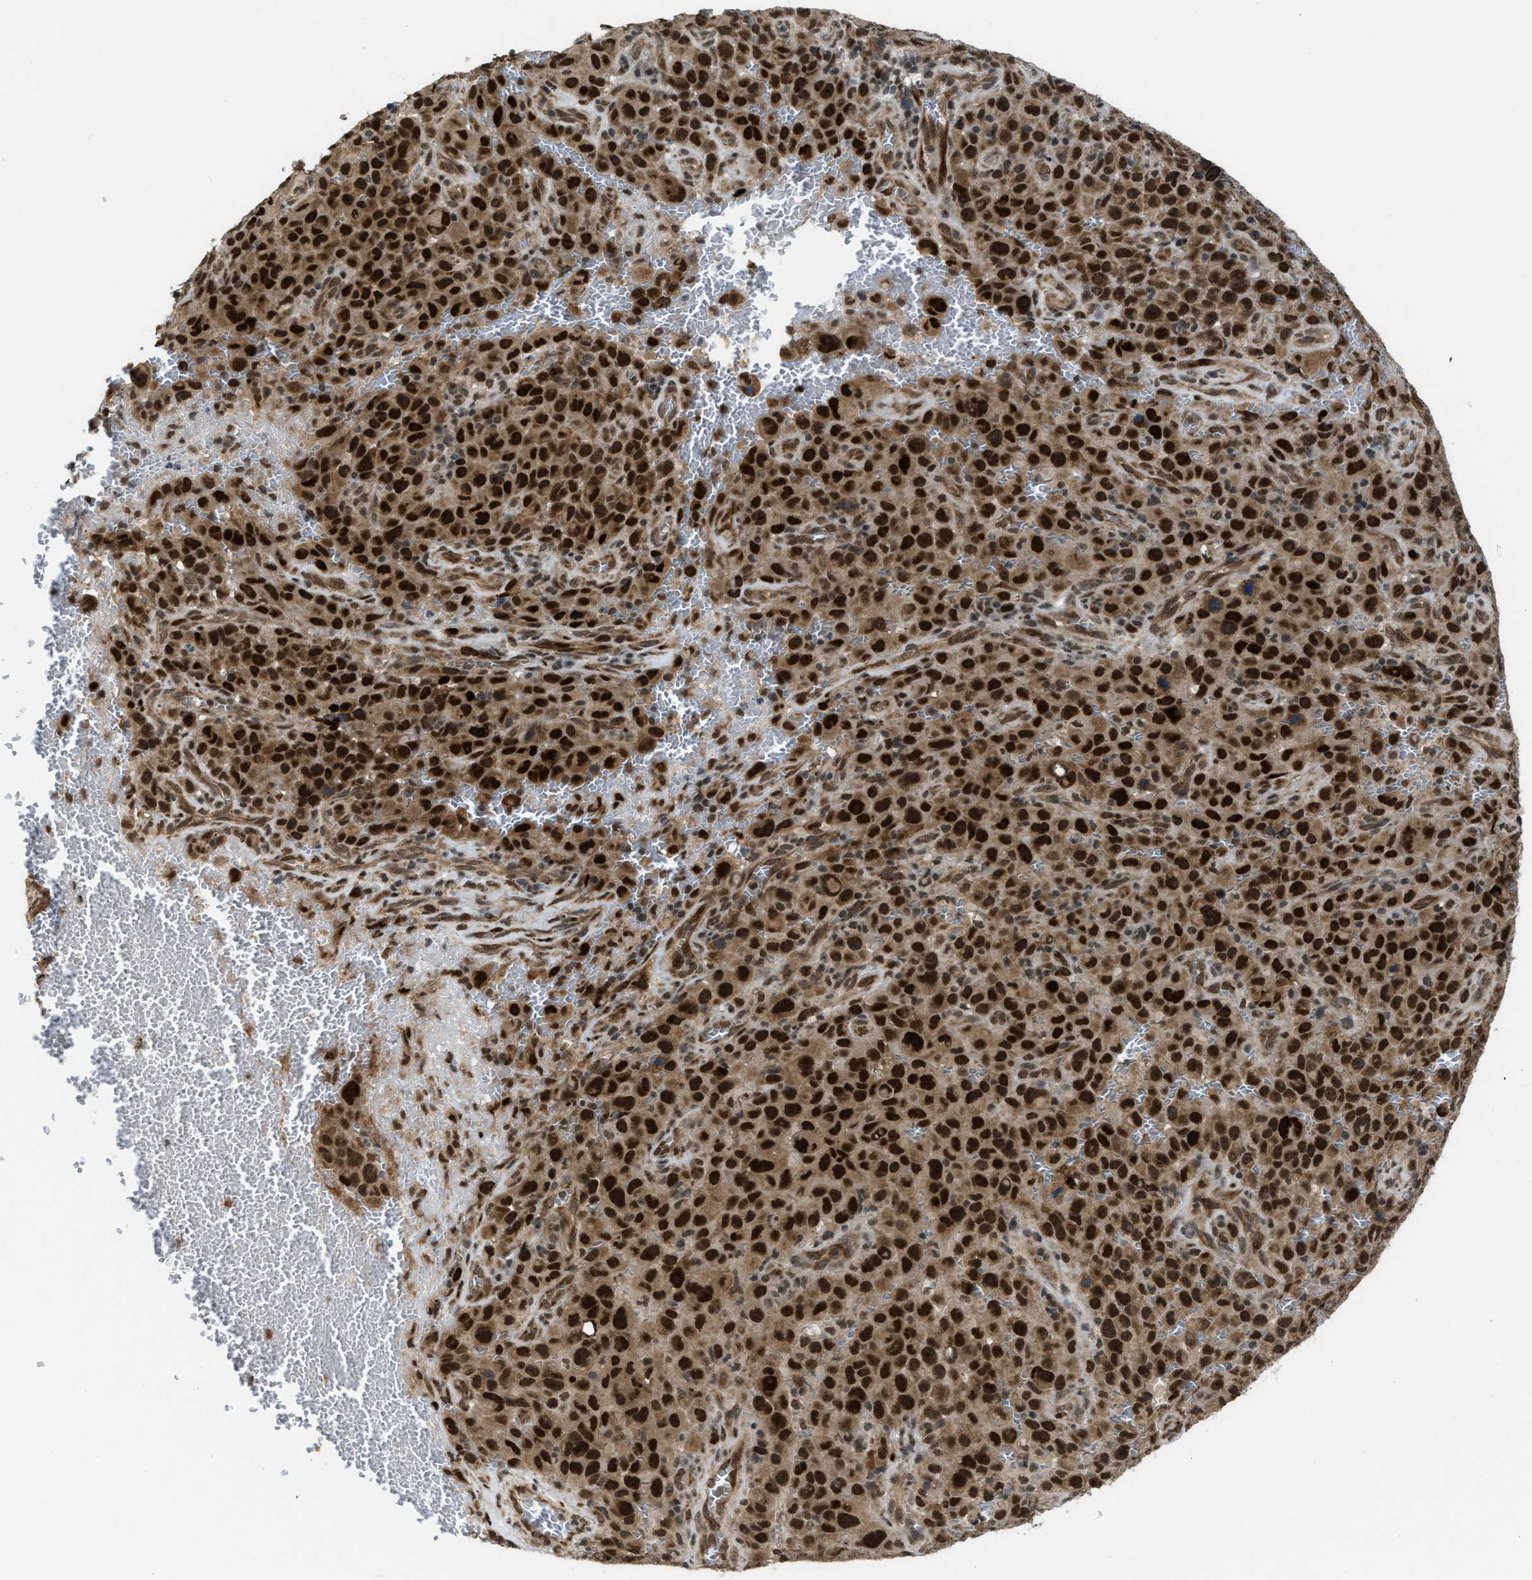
{"staining": {"intensity": "strong", "quantity": ">75%", "location": "cytoplasmic/membranous,nuclear"}, "tissue": "melanoma", "cell_type": "Tumor cells", "image_type": "cancer", "snomed": [{"axis": "morphology", "description": "Malignant melanoma, NOS"}, {"axis": "topography", "description": "Skin"}], "caption": "Immunohistochemical staining of human melanoma demonstrates high levels of strong cytoplasmic/membranous and nuclear staining in approximately >75% of tumor cells.", "gene": "ZNF250", "patient": {"sex": "female", "age": 82}}